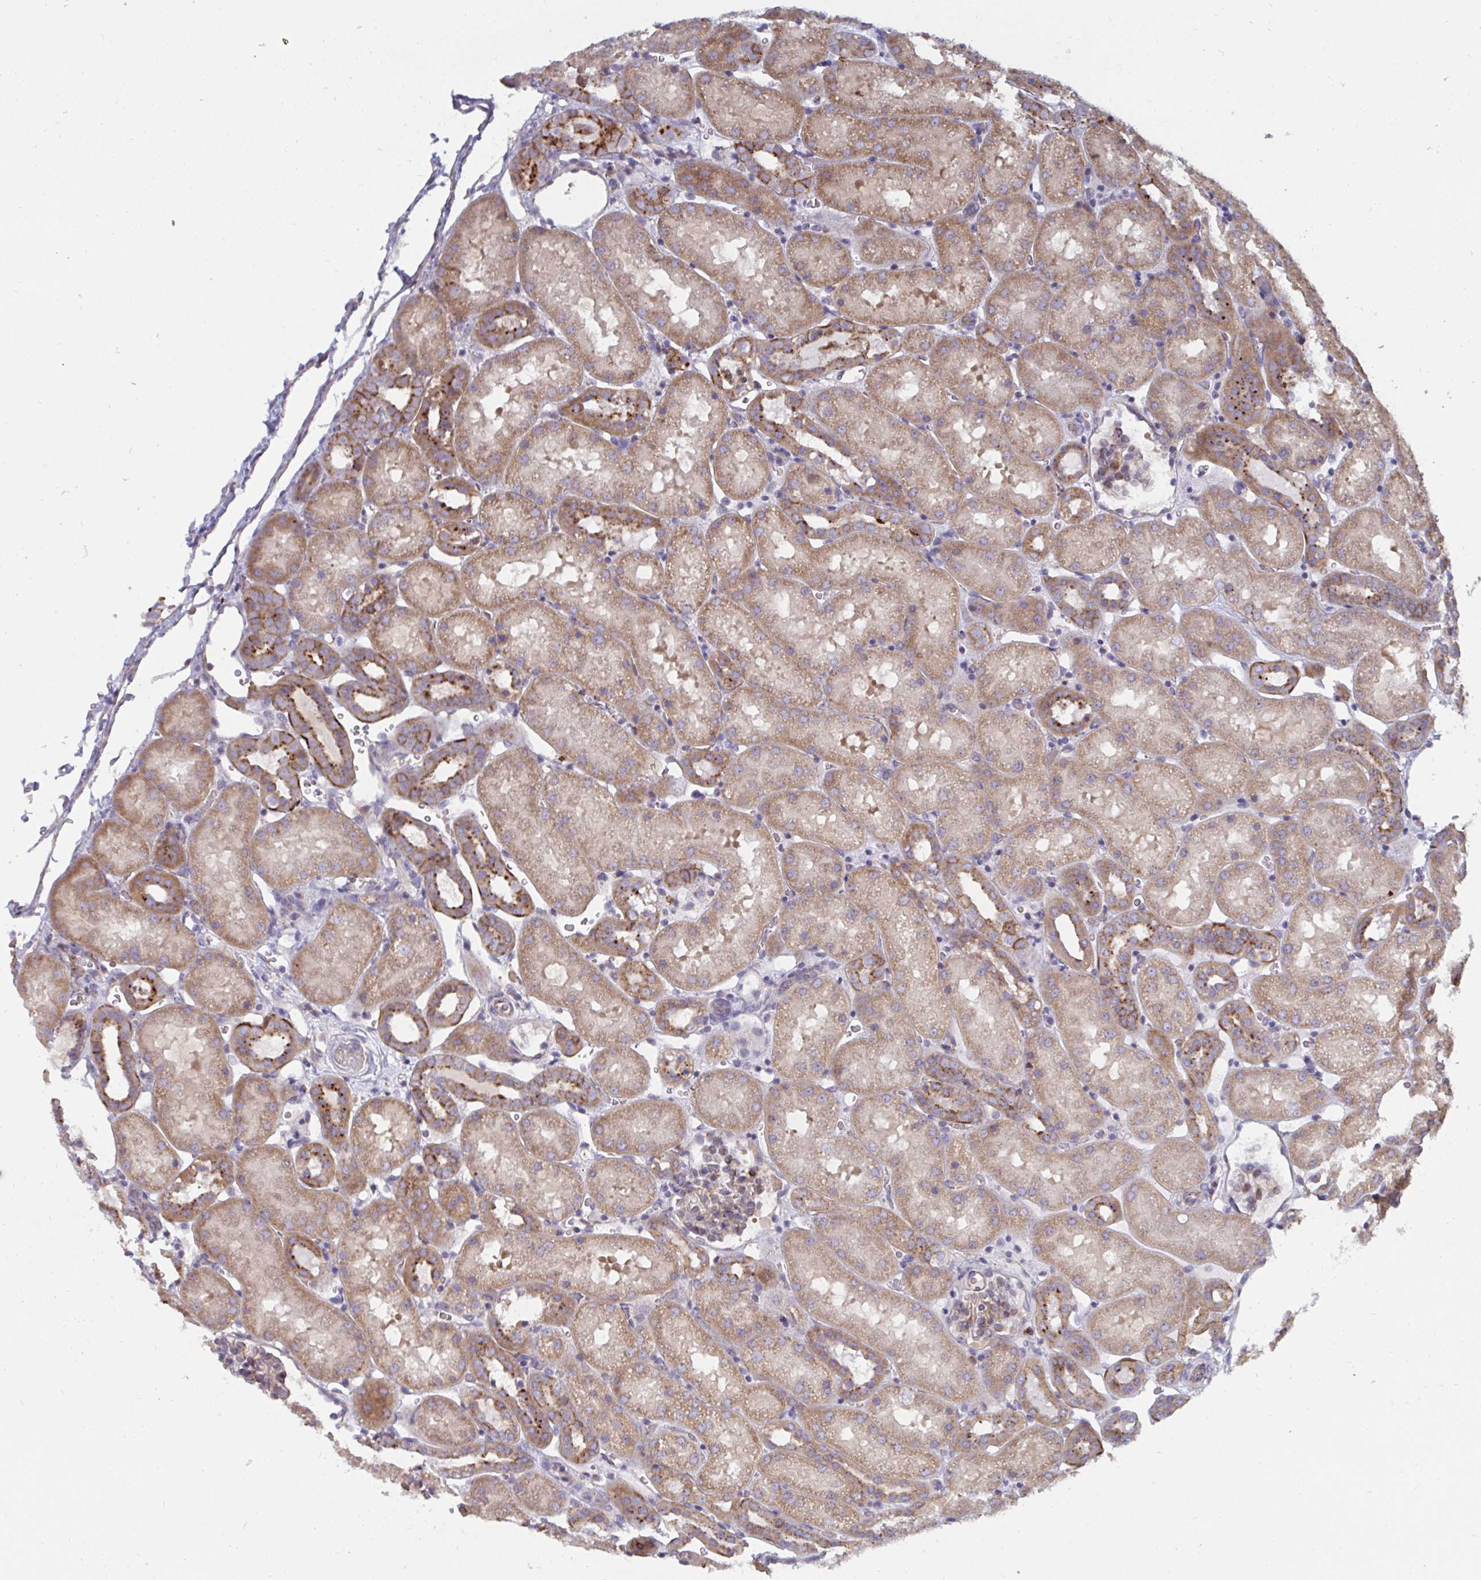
{"staining": {"intensity": "moderate", "quantity": "25%-75%", "location": "cytoplasmic/membranous"}, "tissue": "kidney", "cell_type": "Cells in glomeruli", "image_type": "normal", "snomed": [{"axis": "morphology", "description": "Normal tissue, NOS"}, {"axis": "topography", "description": "Kidney"}], "caption": "Kidney was stained to show a protein in brown. There is medium levels of moderate cytoplasmic/membranous expression in approximately 25%-75% of cells in glomeruli. (Stains: DAB in brown, nuclei in blue, Microscopy: brightfield microscopy at high magnification).", "gene": "SLC9A6", "patient": {"sex": "male", "age": 2}}